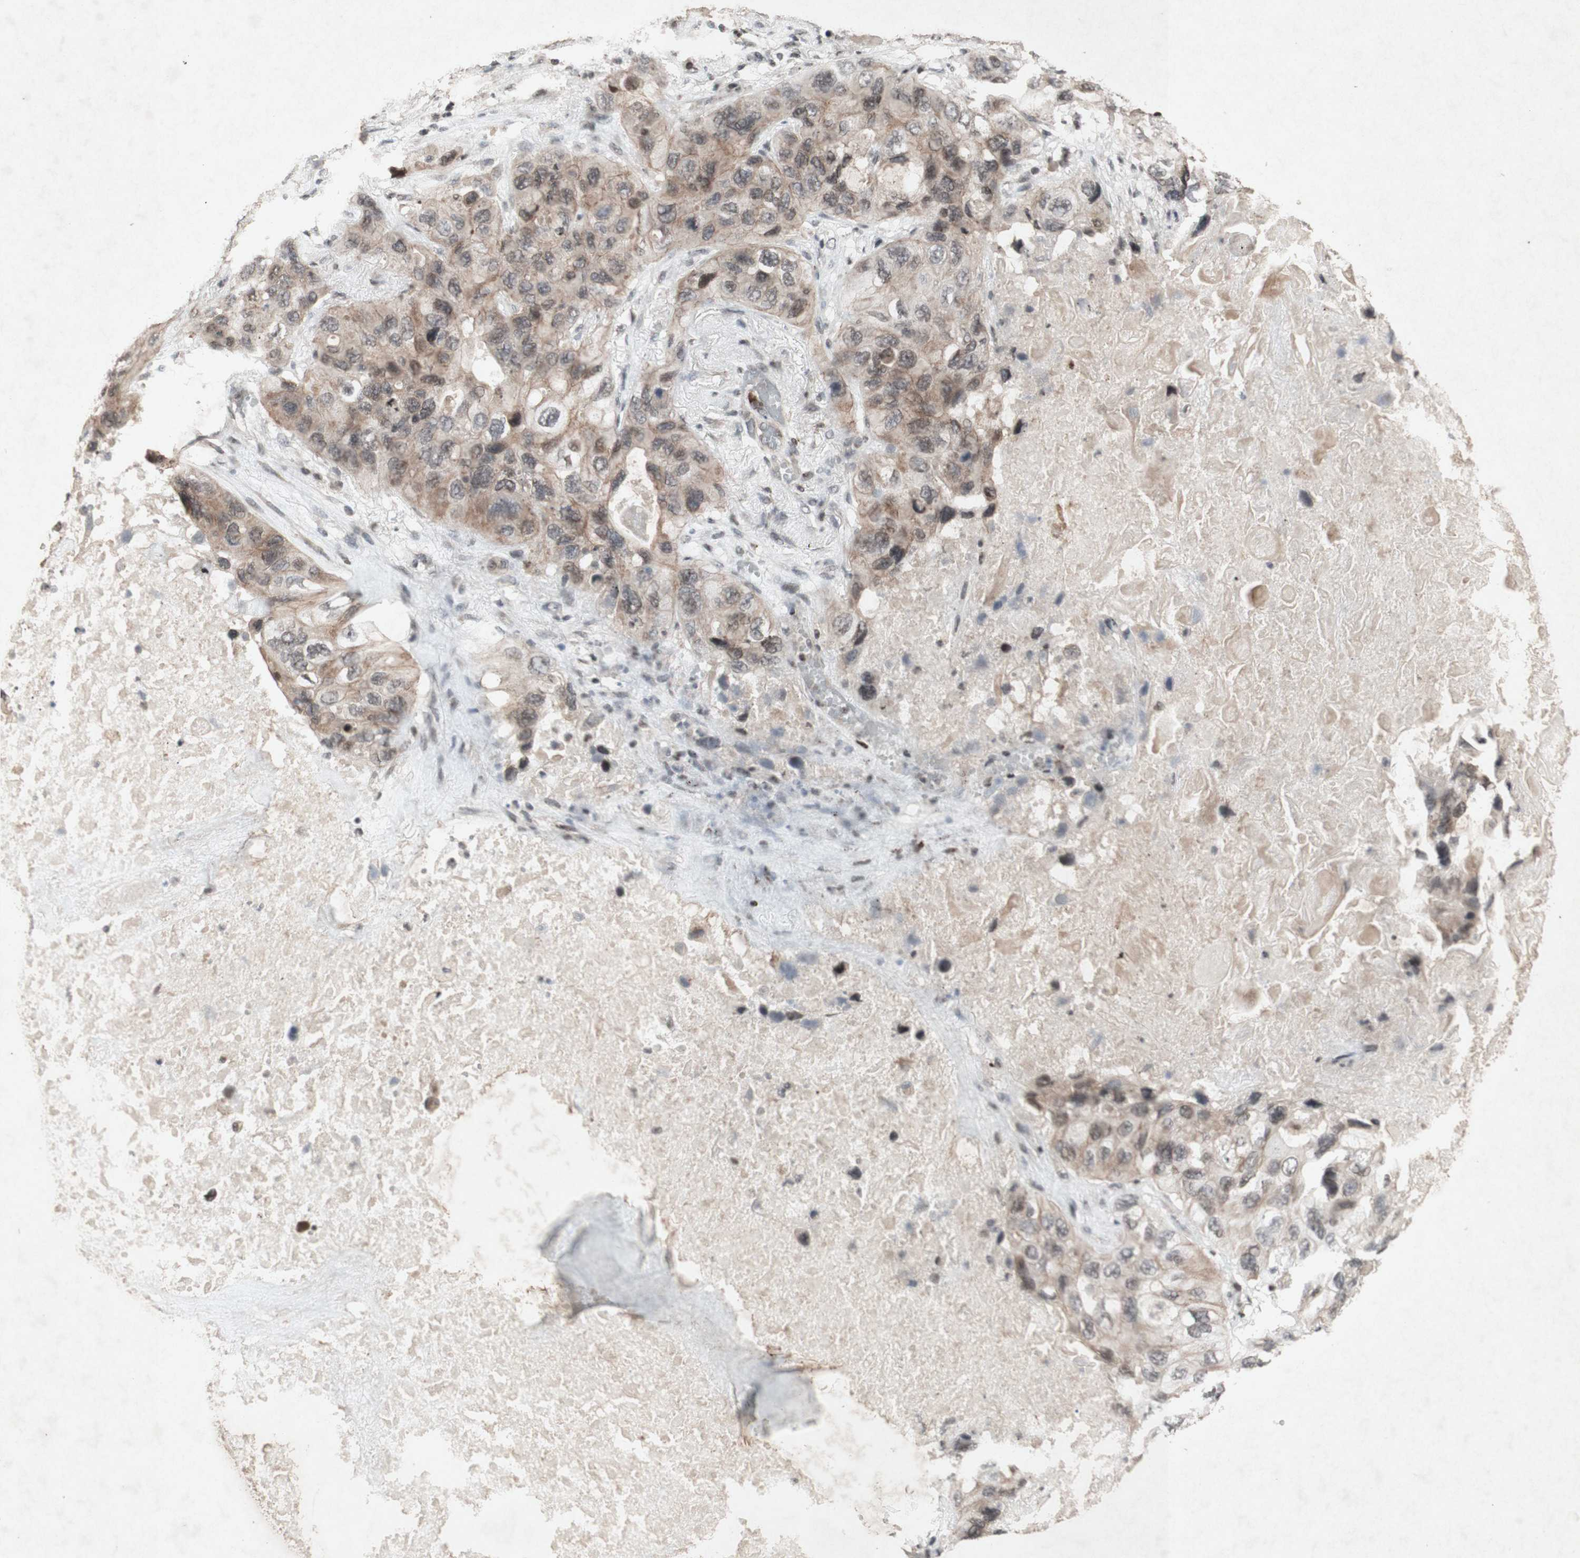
{"staining": {"intensity": "weak", "quantity": ">75%", "location": "cytoplasmic/membranous"}, "tissue": "lung cancer", "cell_type": "Tumor cells", "image_type": "cancer", "snomed": [{"axis": "morphology", "description": "Squamous cell carcinoma, NOS"}, {"axis": "topography", "description": "Lung"}], "caption": "DAB immunohistochemical staining of human lung squamous cell carcinoma displays weak cytoplasmic/membranous protein staining in approximately >75% of tumor cells.", "gene": "PLXNA1", "patient": {"sex": "female", "age": 73}}